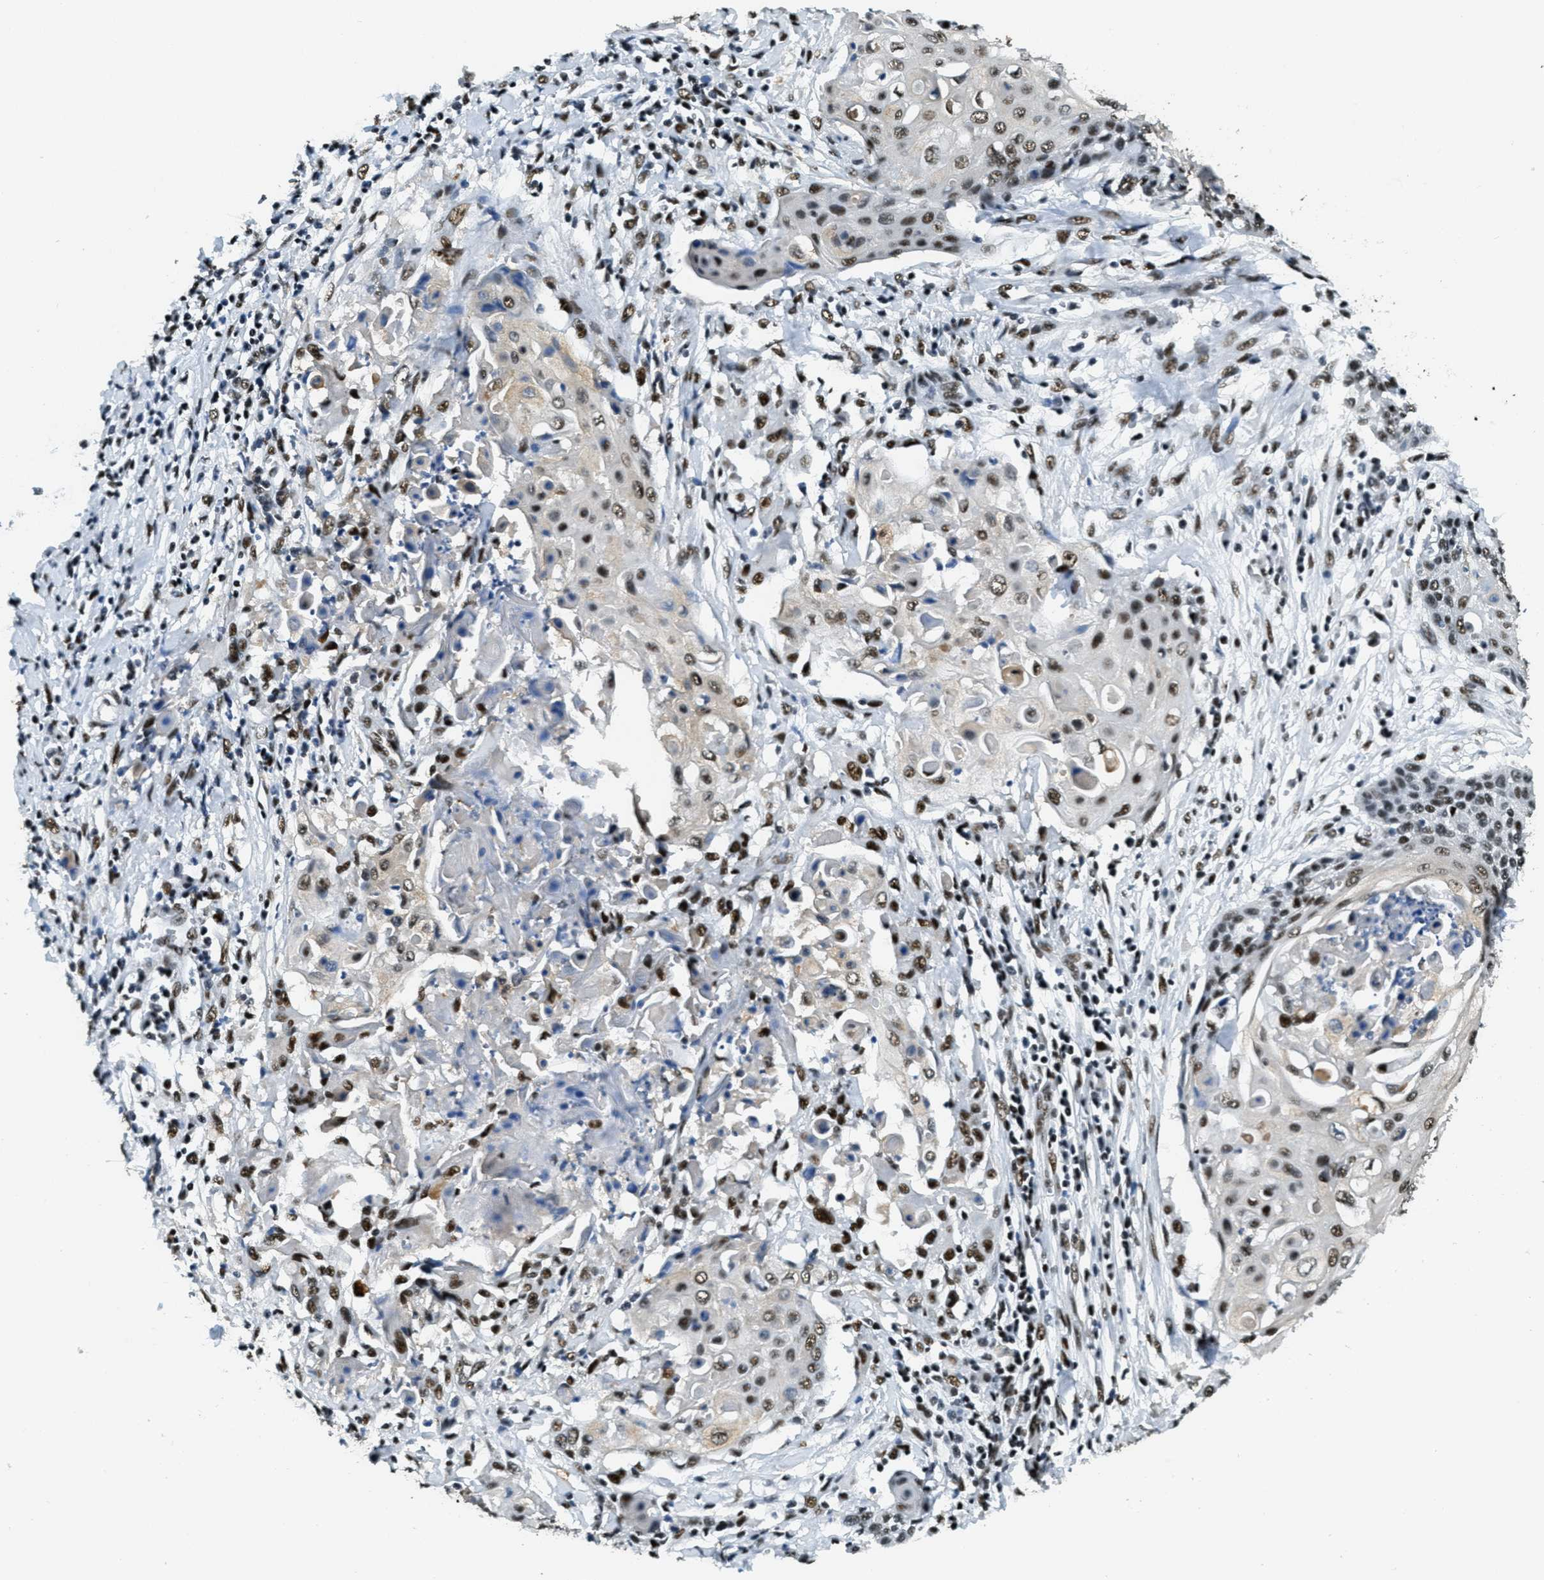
{"staining": {"intensity": "moderate", "quantity": ">75%", "location": "nuclear"}, "tissue": "cervical cancer", "cell_type": "Tumor cells", "image_type": "cancer", "snomed": [{"axis": "morphology", "description": "Squamous cell carcinoma, NOS"}, {"axis": "topography", "description": "Cervix"}], "caption": "Moderate nuclear protein positivity is seen in about >75% of tumor cells in cervical cancer.", "gene": "SSB", "patient": {"sex": "female", "age": 39}}